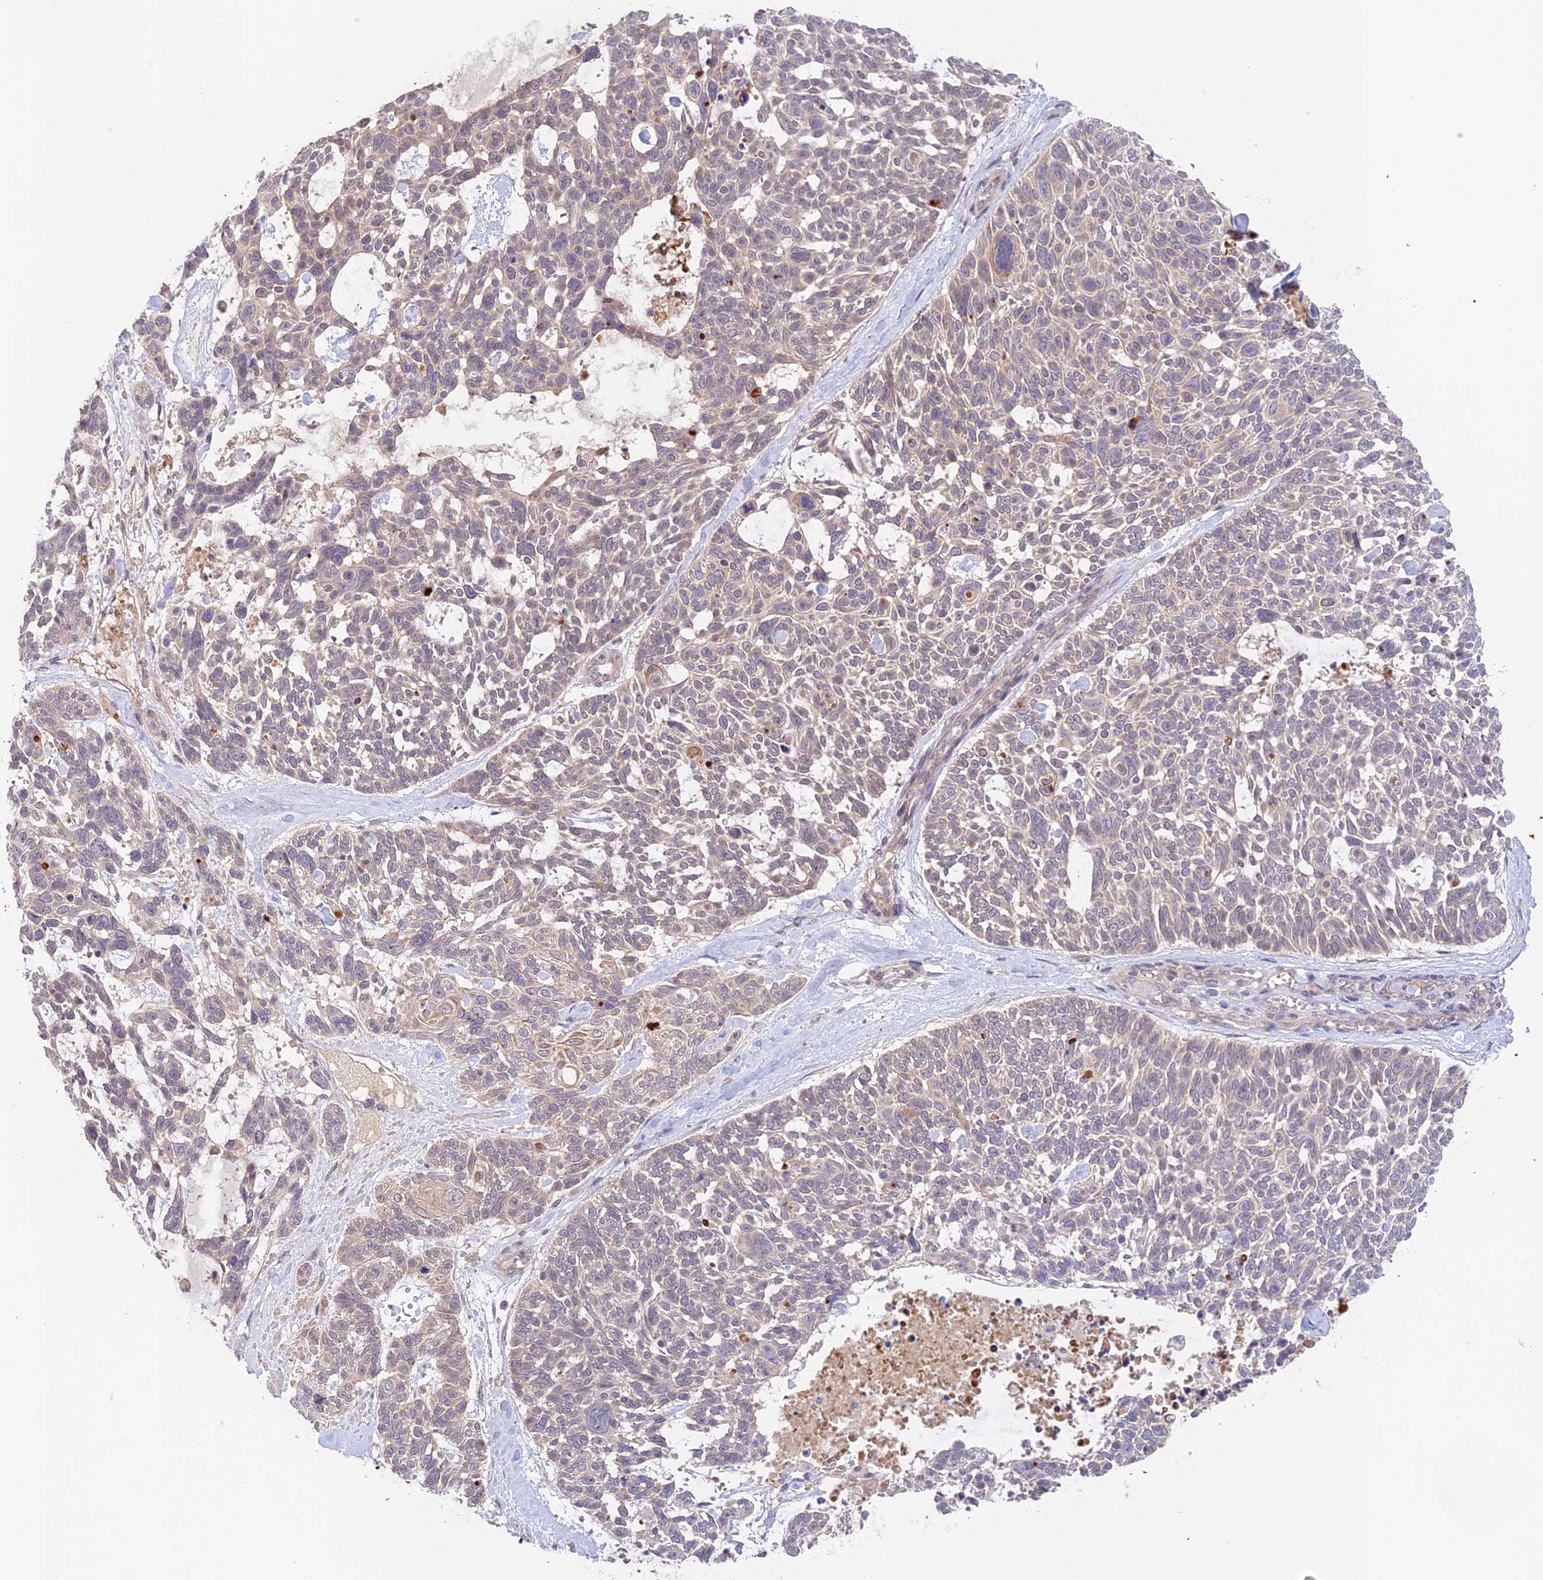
{"staining": {"intensity": "weak", "quantity": "<25%", "location": "cytoplasmic/membranous"}, "tissue": "skin cancer", "cell_type": "Tumor cells", "image_type": "cancer", "snomed": [{"axis": "morphology", "description": "Basal cell carcinoma"}, {"axis": "topography", "description": "Skin"}], "caption": "DAB immunohistochemical staining of skin cancer demonstrates no significant staining in tumor cells. (DAB immunohistochemistry (IHC), high magnification).", "gene": "CAMSAP3", "patient": {"sex": "male", "age": 88}}